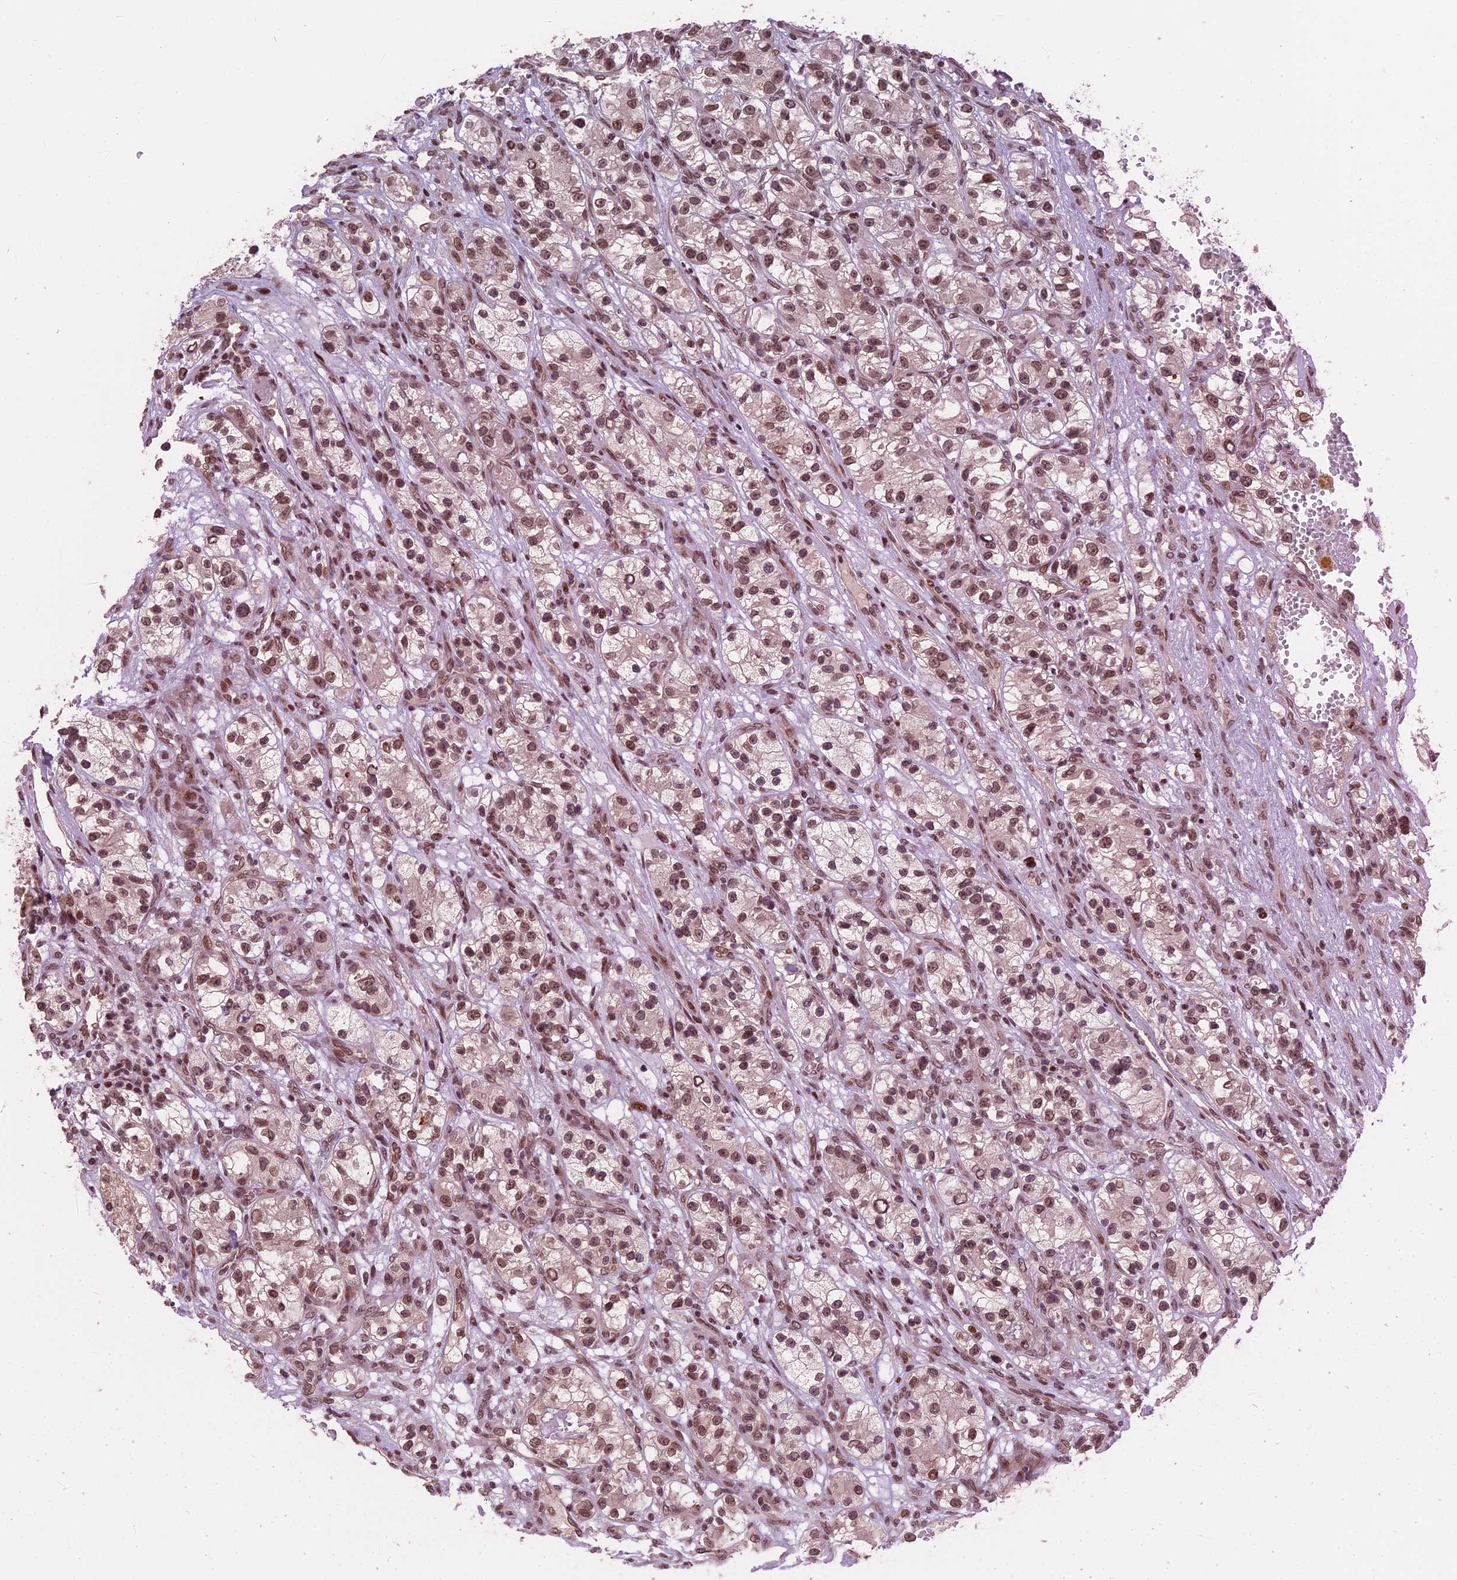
{"staining": {"intensity": "moderate", "quantity": ">75%", "location": "nuclear"}, "tissue": "renal cancer", "cell_type": "Tumor cells", "image_type": "cancer", "snomed": [{"axis": "morphology", "description": "Adenocarcinoma, NOS"}, {"axis": "topography", "description": "Kidney"}], "caption": "Immunohistochemistry (IHC) (DAB) staining of human renal adenocarcinoma displays moderate nuclear protein staining in about >75% of tumor cells.", "gene": "NR2C2AP", "patient": {"sex": "female", "age": 57}}